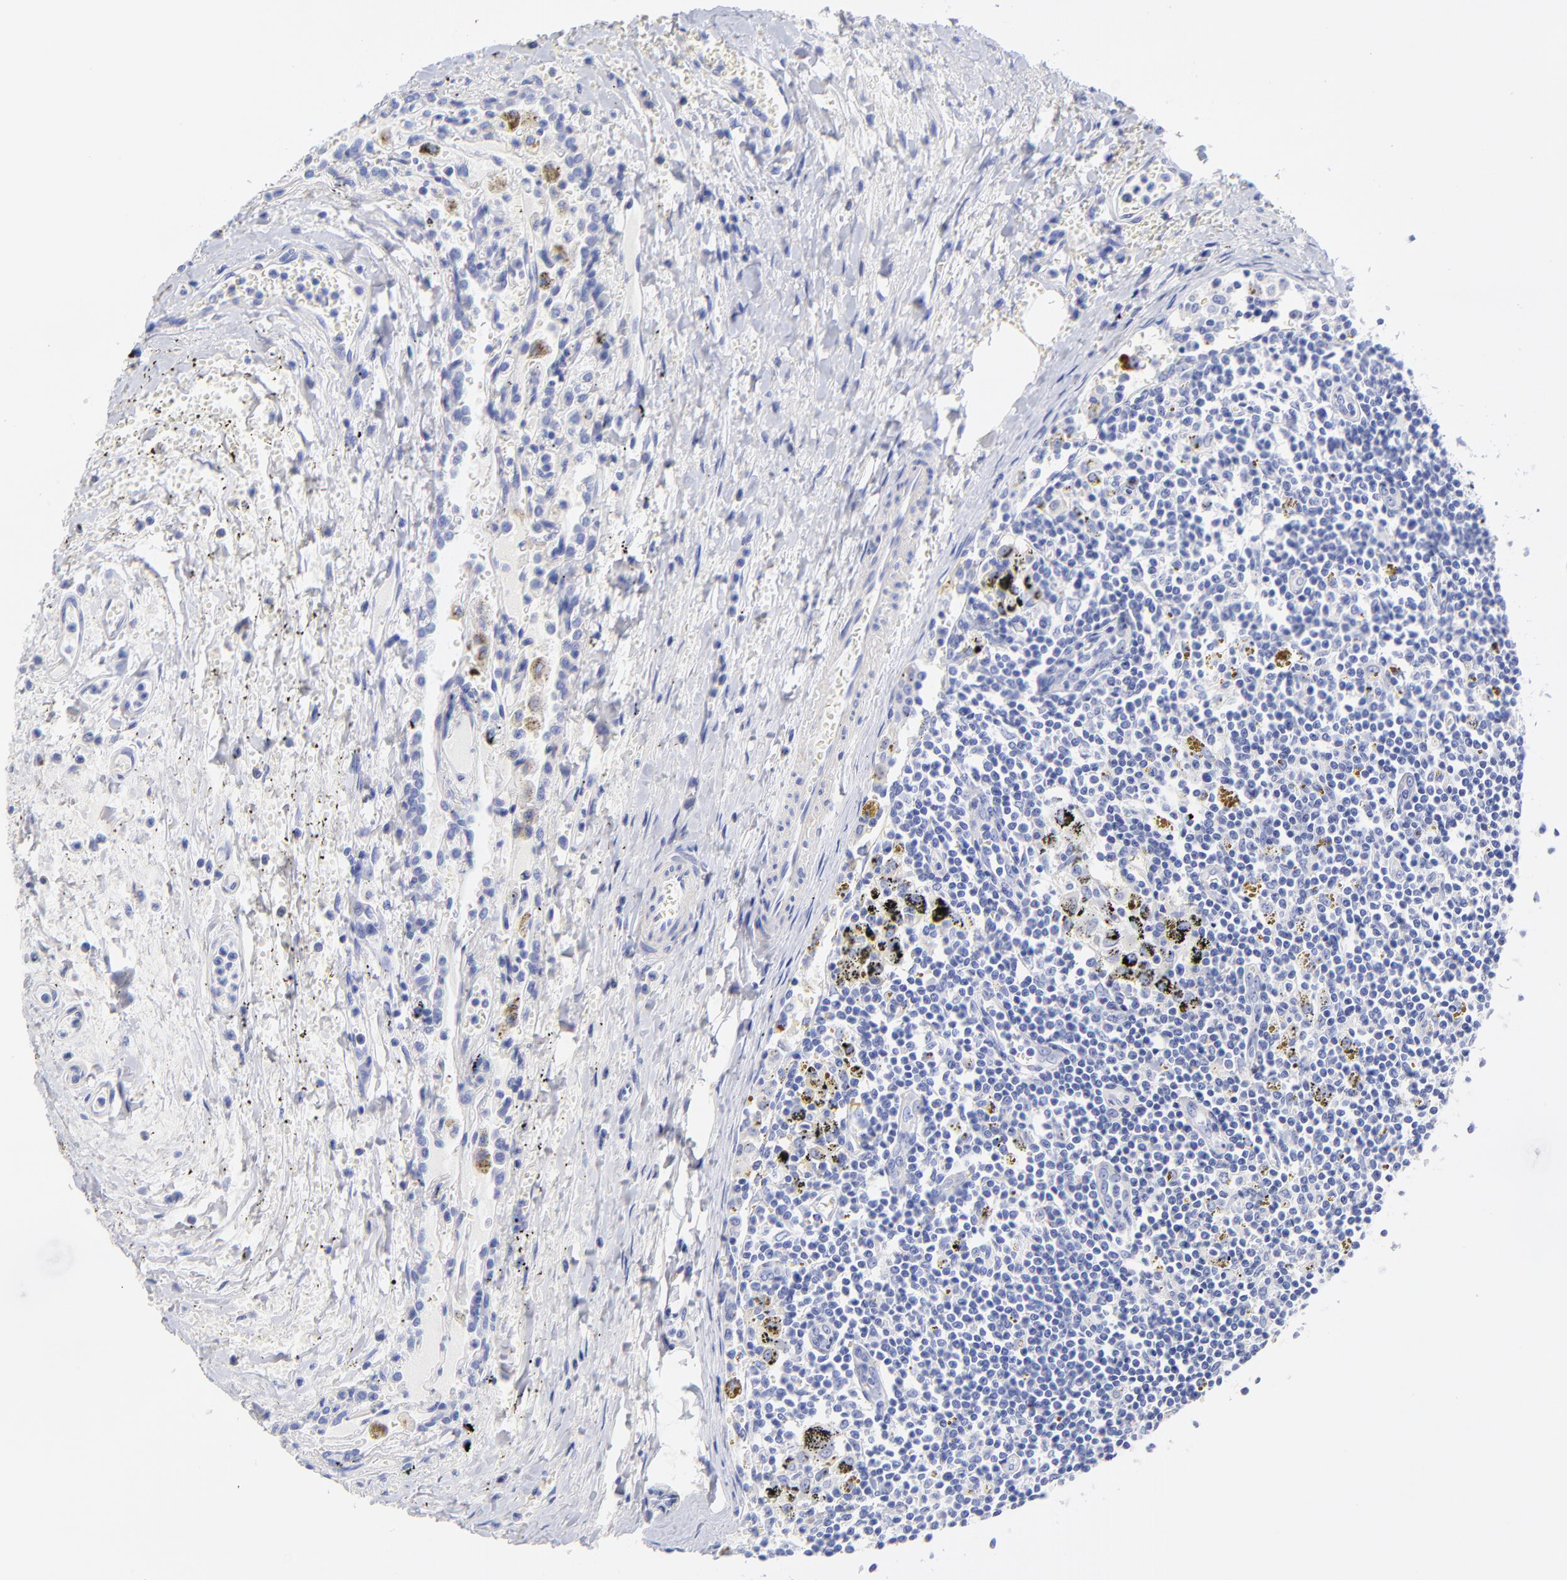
{"staining": {"intensity": "negative", "quantity": "none", "location": "none"}, "tissue": "carcinoid", "cell_type": "Tumor cells", "image_type": "cancer", "snomed": [{"axis": "morphology", "description": "Carcinoid, malignant, NOS"}, {"axis": "topography", "description": "Bronchus"}], "caption": "Immunohistochemical staining of carcinoid shows no significant expression in tumor cells. Nuclei are stained in blue.", "gene": "C1QTNF6", "patient": {"sex": "male", "age": 55}}